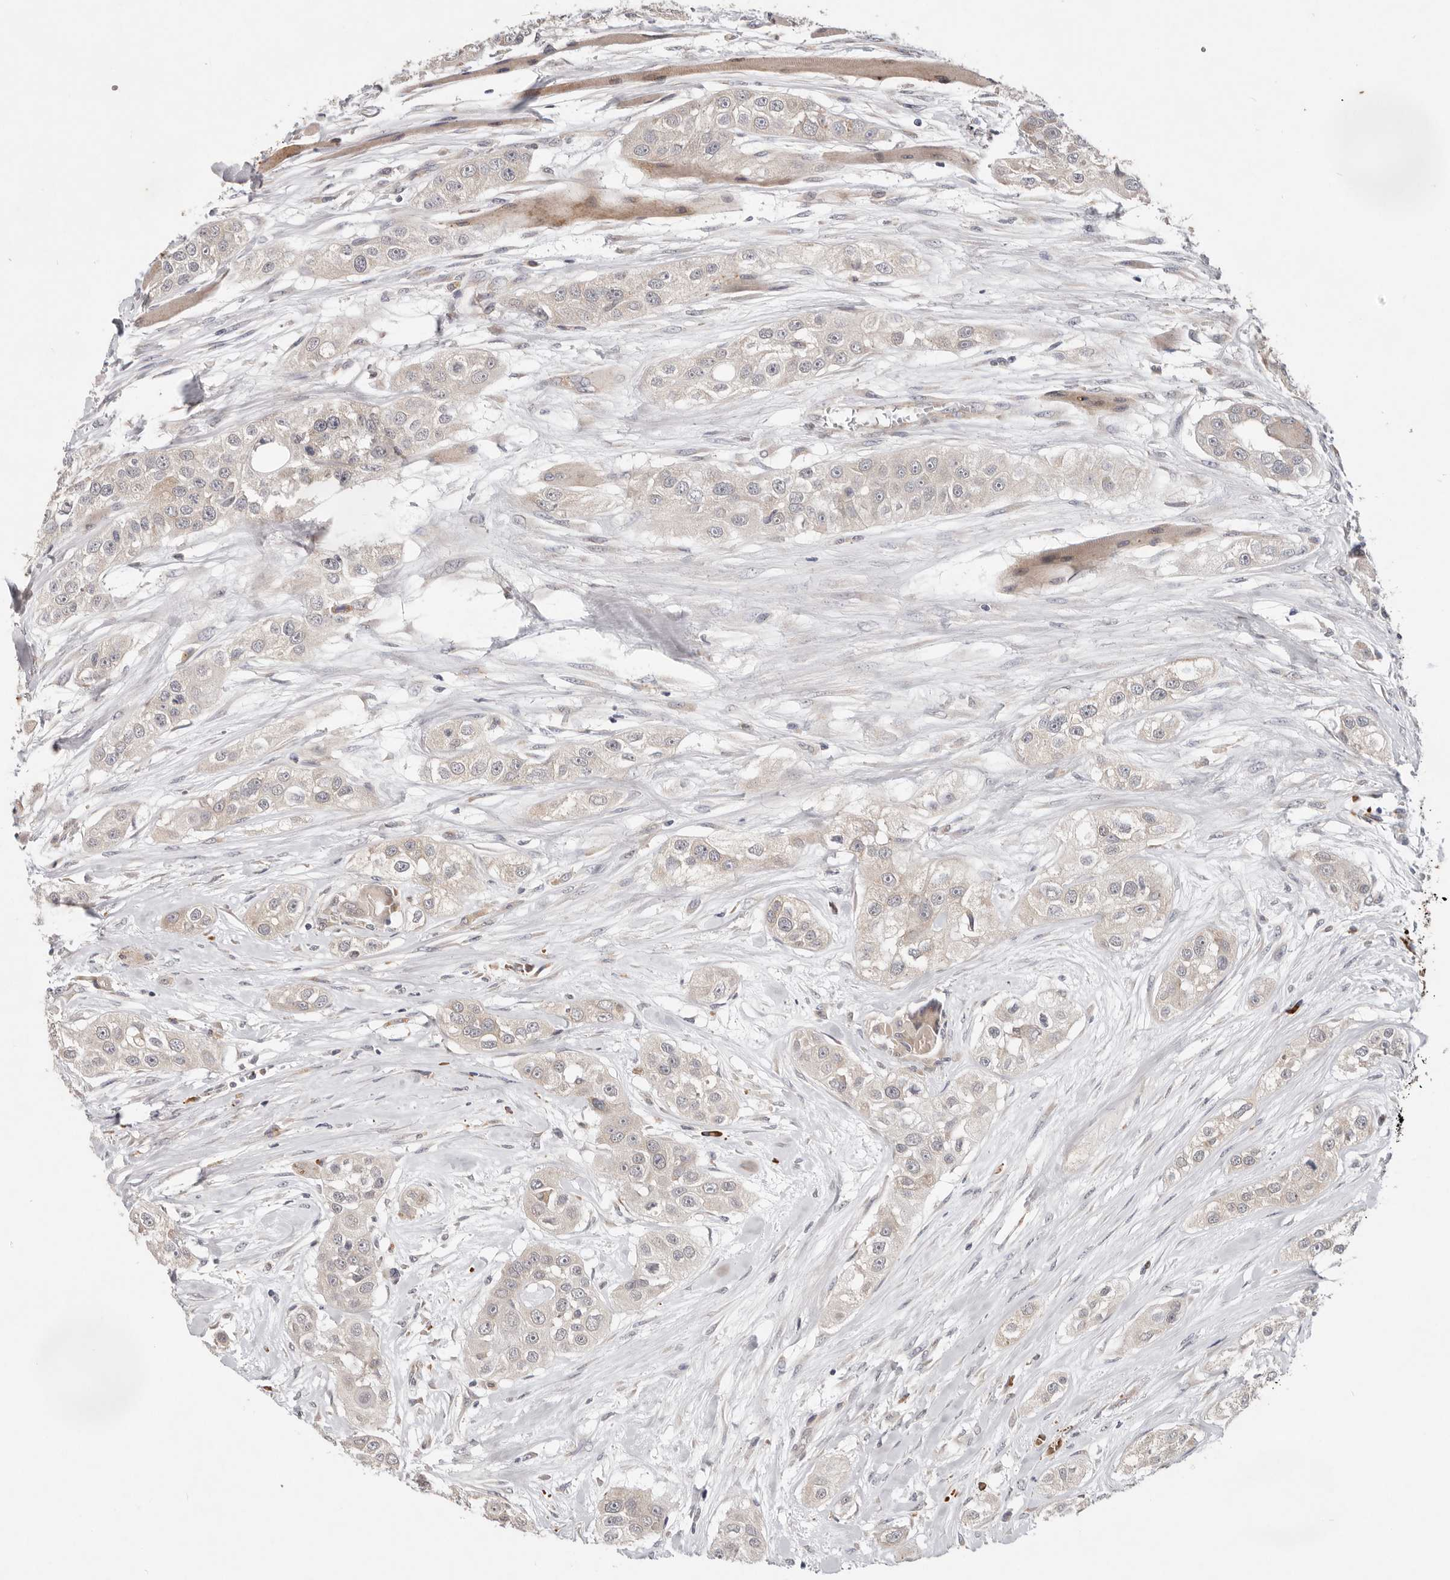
{"staining": {"intensity": "negative", "quantity": "none", "location": "none"}, "tissue": "head and neck cancer", "cell_type": "Tumor cells", "image_type": "cancer", "snomed": [{"axis": "morphology", "description": "Normal tissue, NOS"}, {"axis": "morphology", "description": "Squamous cell carcinoma, NOS"}, {"axis": "topography", "description": "Skeletal muscle"}, {"axis": "topography", "description": "Head-Neck"}], "caption": "Human head and neck cancer stained for a protein using IHC demonstrates no staining in tumor cells.", "gene": "WDR77", "patient": {"sex": "male", "age": 51}}